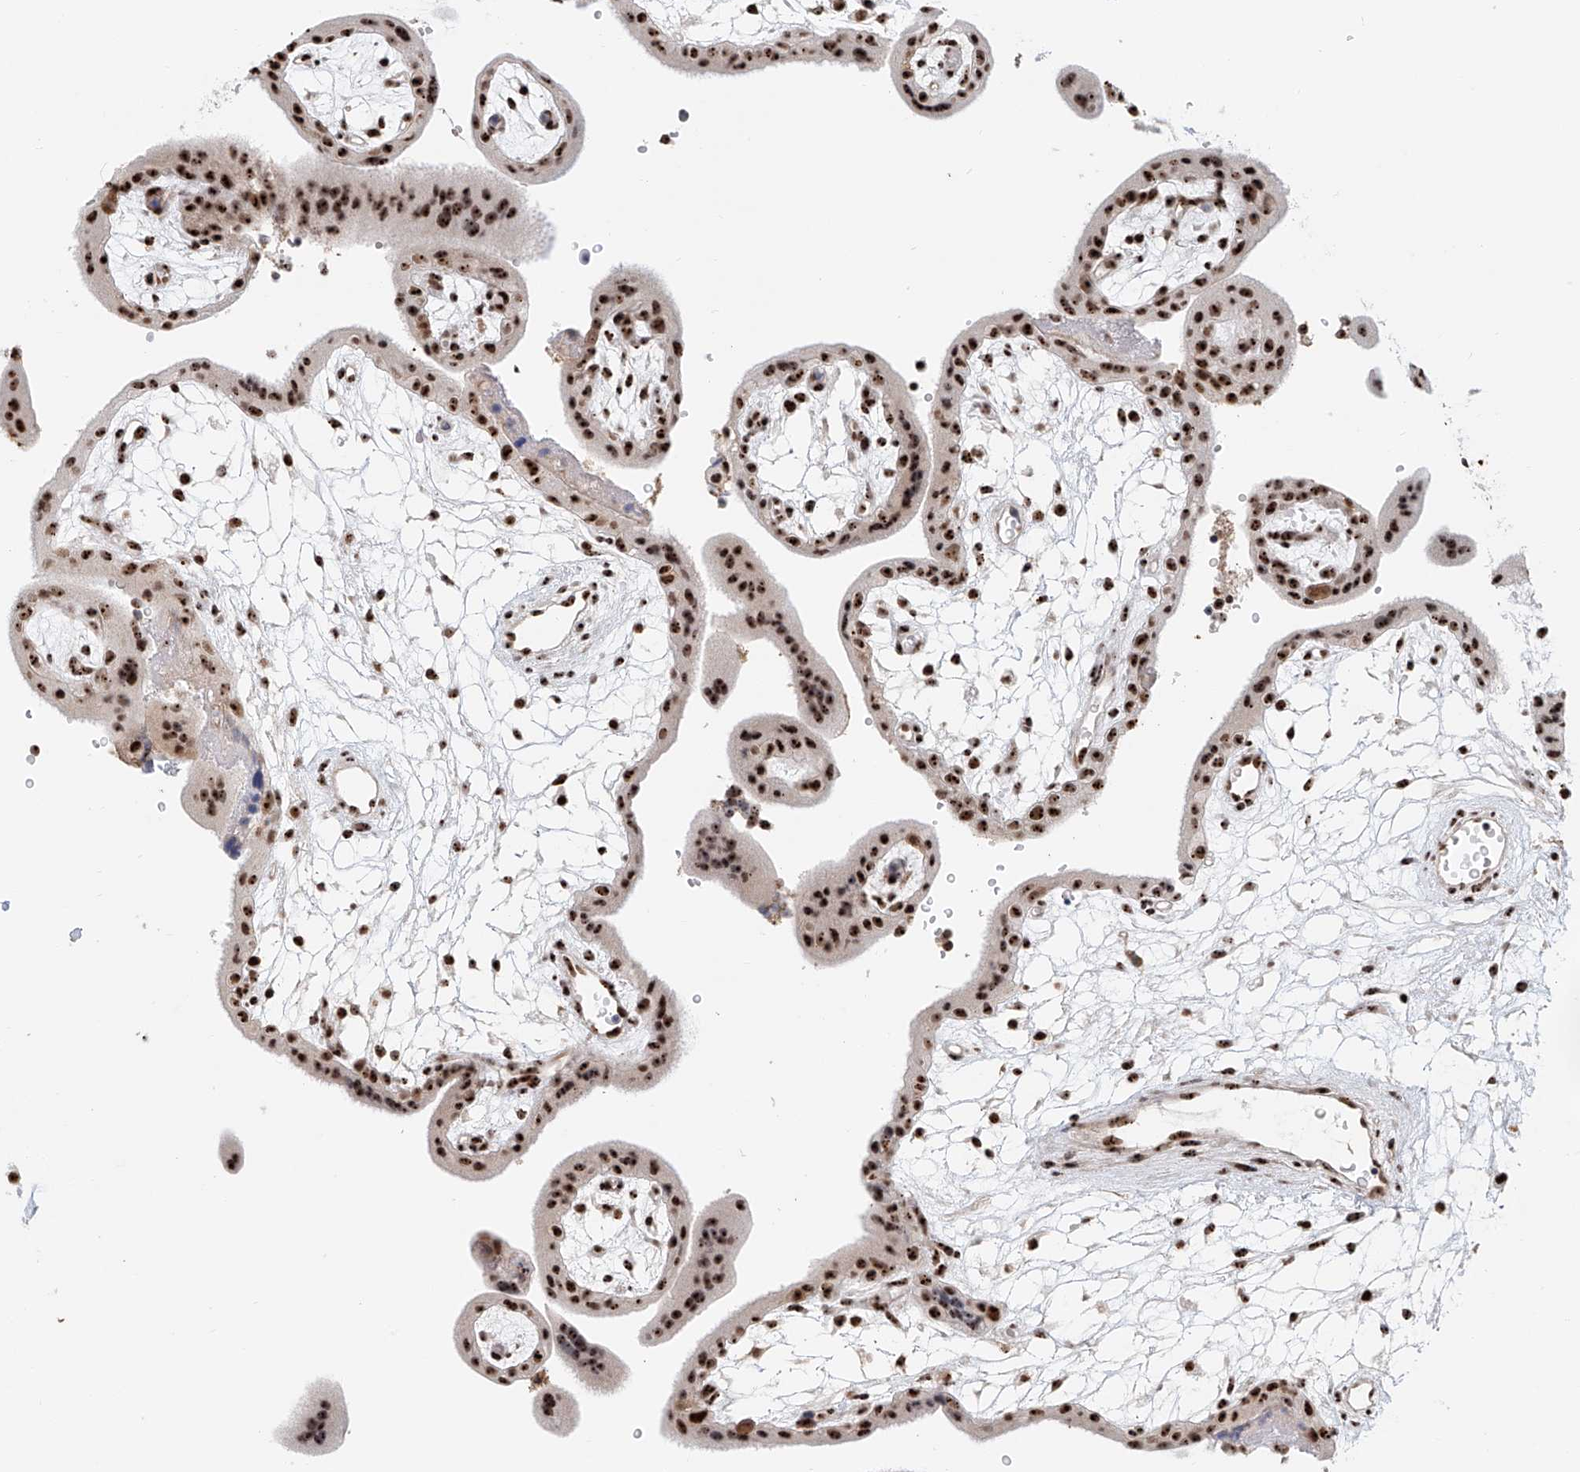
{"staining": {"intensity": "strong", "quantity": ">75%", "location": "nuclear"}, "tissue": "placenta", "cell_type": "Decidual cells", "image_type": "normal", "snomed": [{"axis": "morphology", "description": "Normal tissue, NOS"}, {"axis": "topography", "description": "Placenta"}], "caption": "Placenta stained with a brown dye demonstrates strong nuclear positive staining in approximately >75% of decidual cells.", "gene": "PRUNE2", "patient": {"sex": "female", "age": 18}}